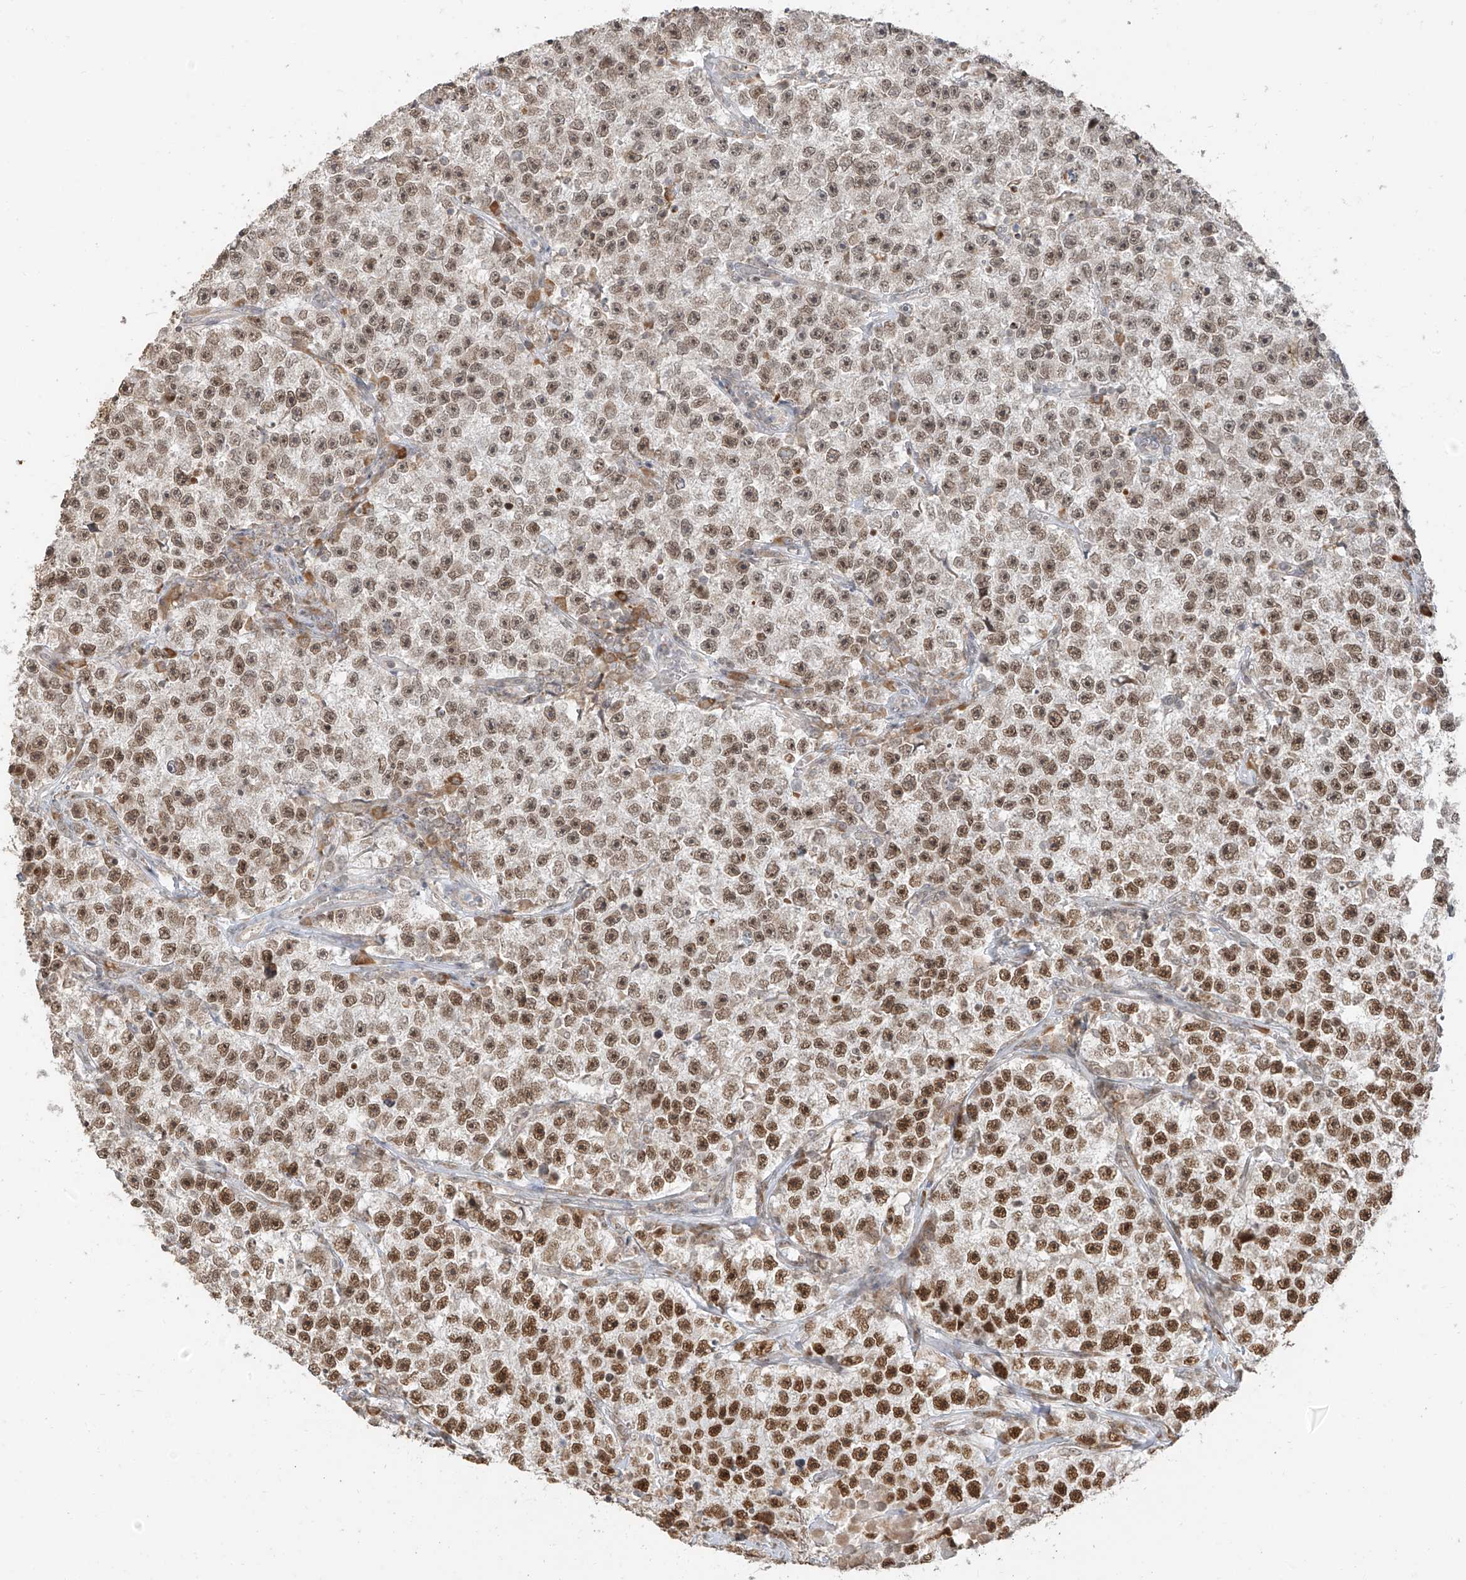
{"staining": {"intensity": "moderate", "quantity": ">75%", "location": "nuclear"}, "tissue": "testis cancer", "cell_type": "Tumor cells", "image_type": "cancer", "snomed": [{"axis": "morphology", "description": "Seminoma, NOS"}, {"axis": "topography", "description": "Testis"}], "caption": "Immunohistochemistry of testis seminoma reveals medium levels of moderate nuclear positivity in about >75% of tumor cells. The protein is stained brown, and the nuclei are stained in blue (DAB (3,3'-diaminobenzidine) IHC with brightfield microscopy, high magnification).", "gene": "ZMYM2", "patient": {"sex": "male", "age": 22}}